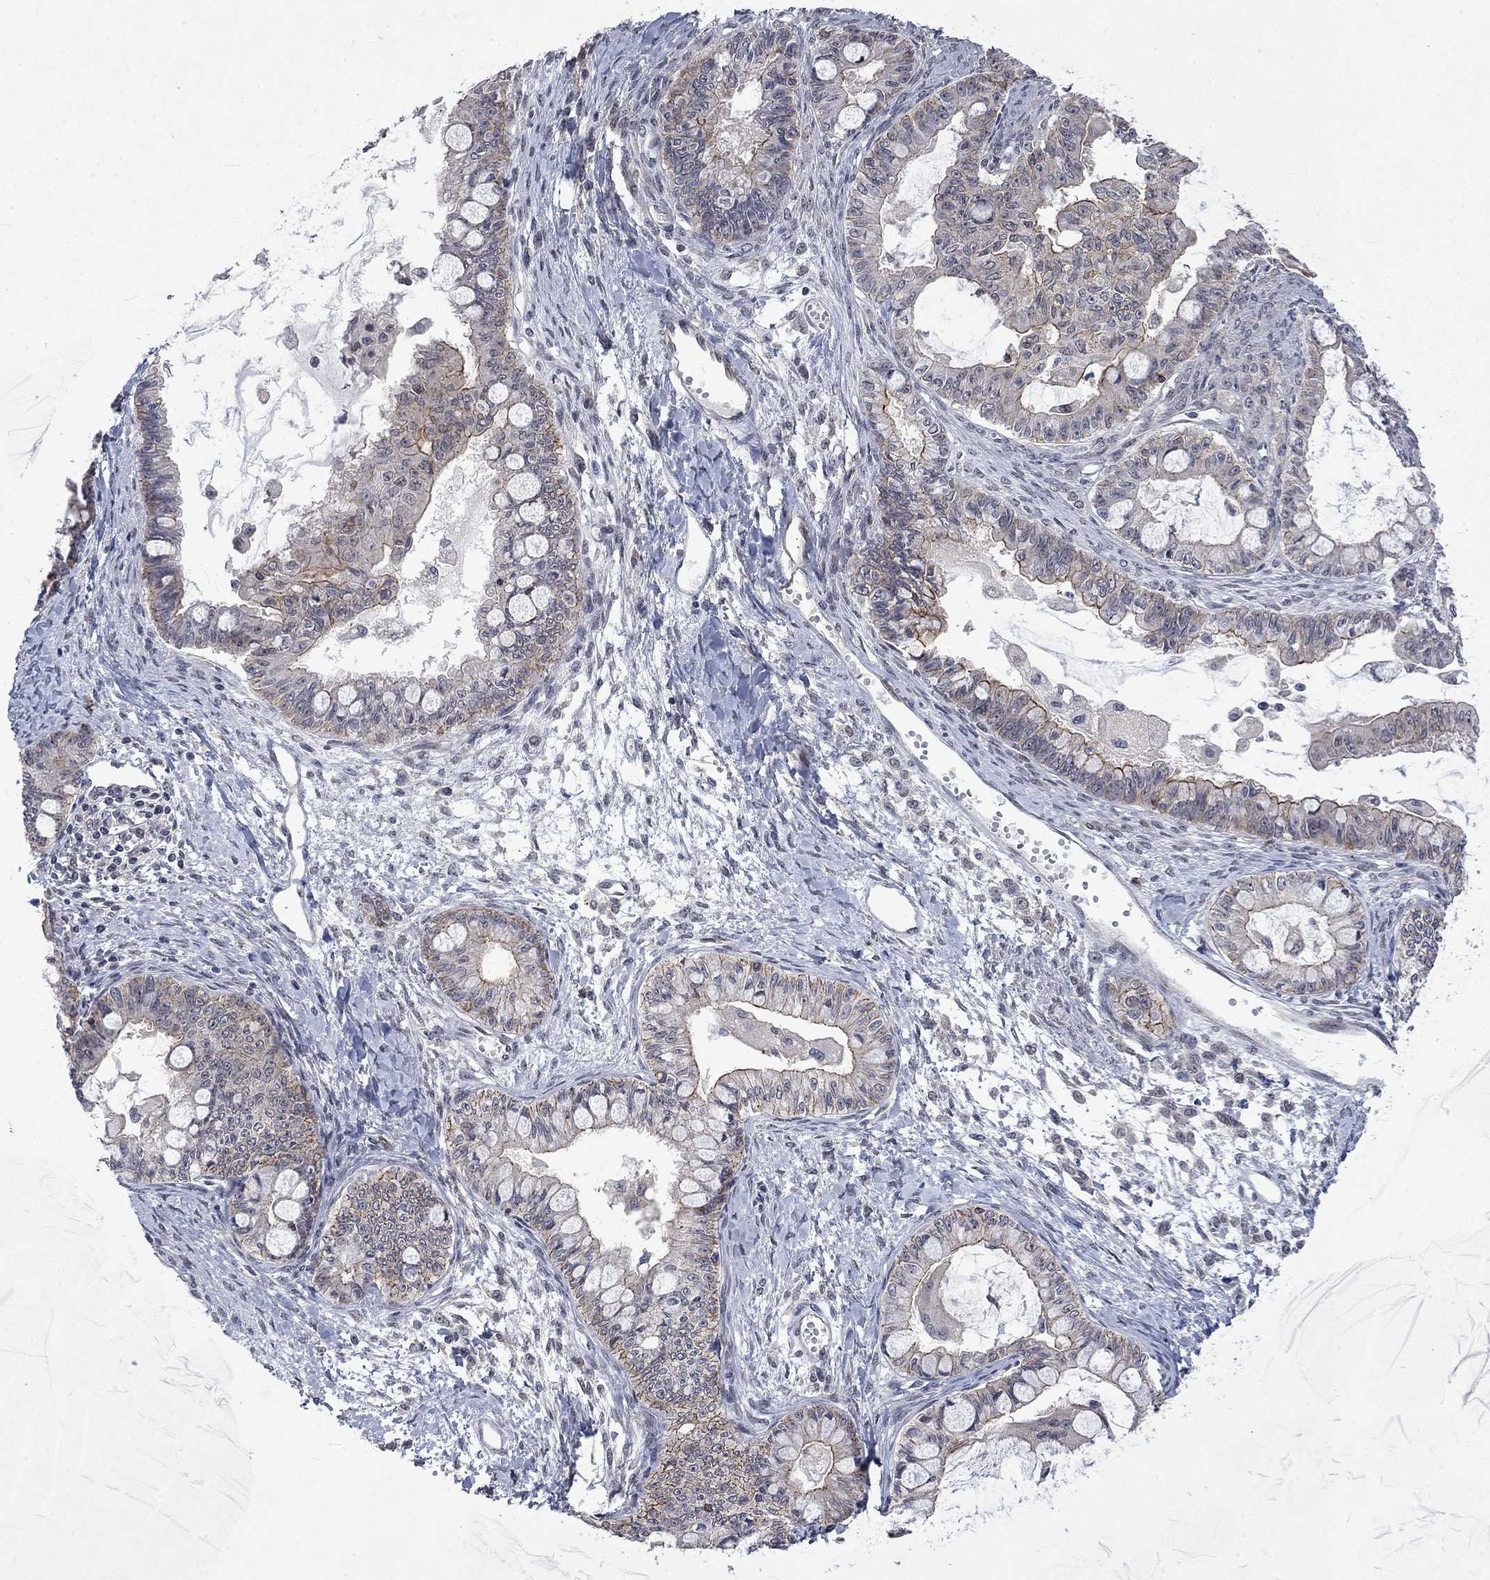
{"staining": {"intensity": "moderate", "quantity": "<25%", "location": "cytoplasmic/membranous"}, "tissue": "ovarian cancer", "cell_type": "Tumor cells", "image_type": "cancer", "snomed": [{"axis": "morphology", "description": "Cystadenocarcinoma, mucinous, NOS"}, {"axis": "topography", "description": "Ovary"}], "caption": "Brown immunohistochemical staining in ovarian mucinous cystadenocarcinoma exhibits moderate cytoplasmic/membranous expression in about <25% of tumor cells.", "gene": "PPP1R9A", "patient": {"sex": "female", "age": 63}}